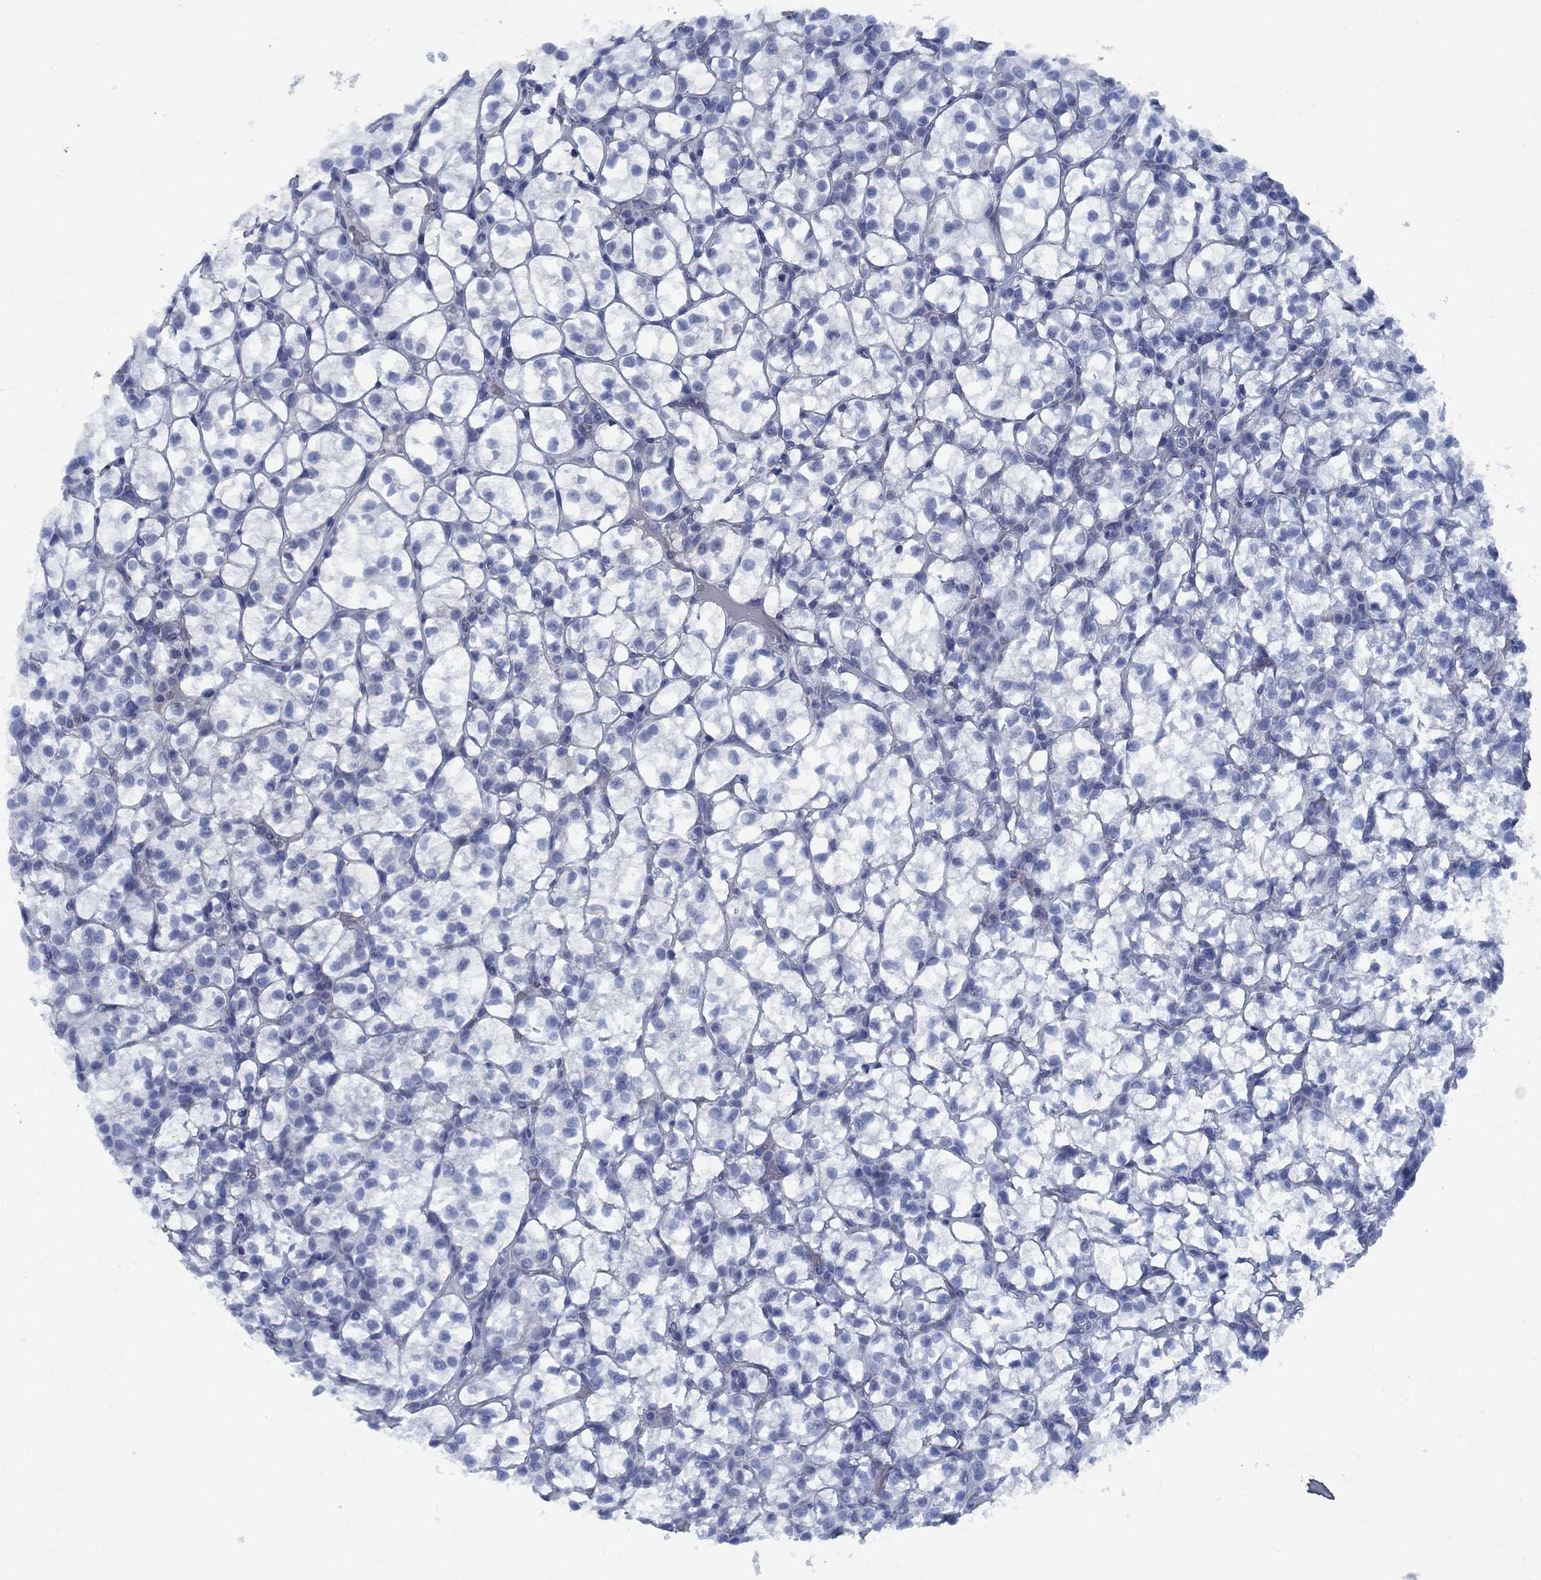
{"staining": {"intensity": "negative", "quantity": "none", "location": "none"}, "tissue": "renal cancer", "cell_type": "Tumor cells", "image_type": "cancer", "snomed": [{"axis": "morphology", "description": "Adenocarcinoma, NOS"}, {"axis": "topography", "description": "Kidney"}], "caption": "IHC histopathology image of human adenocarcinoma (renal) stained for a protein (brown), which demonstrates no staining in tumor cells.", "gene": "PNMA8A", "patient": {"sex": "female", "age": 89}}